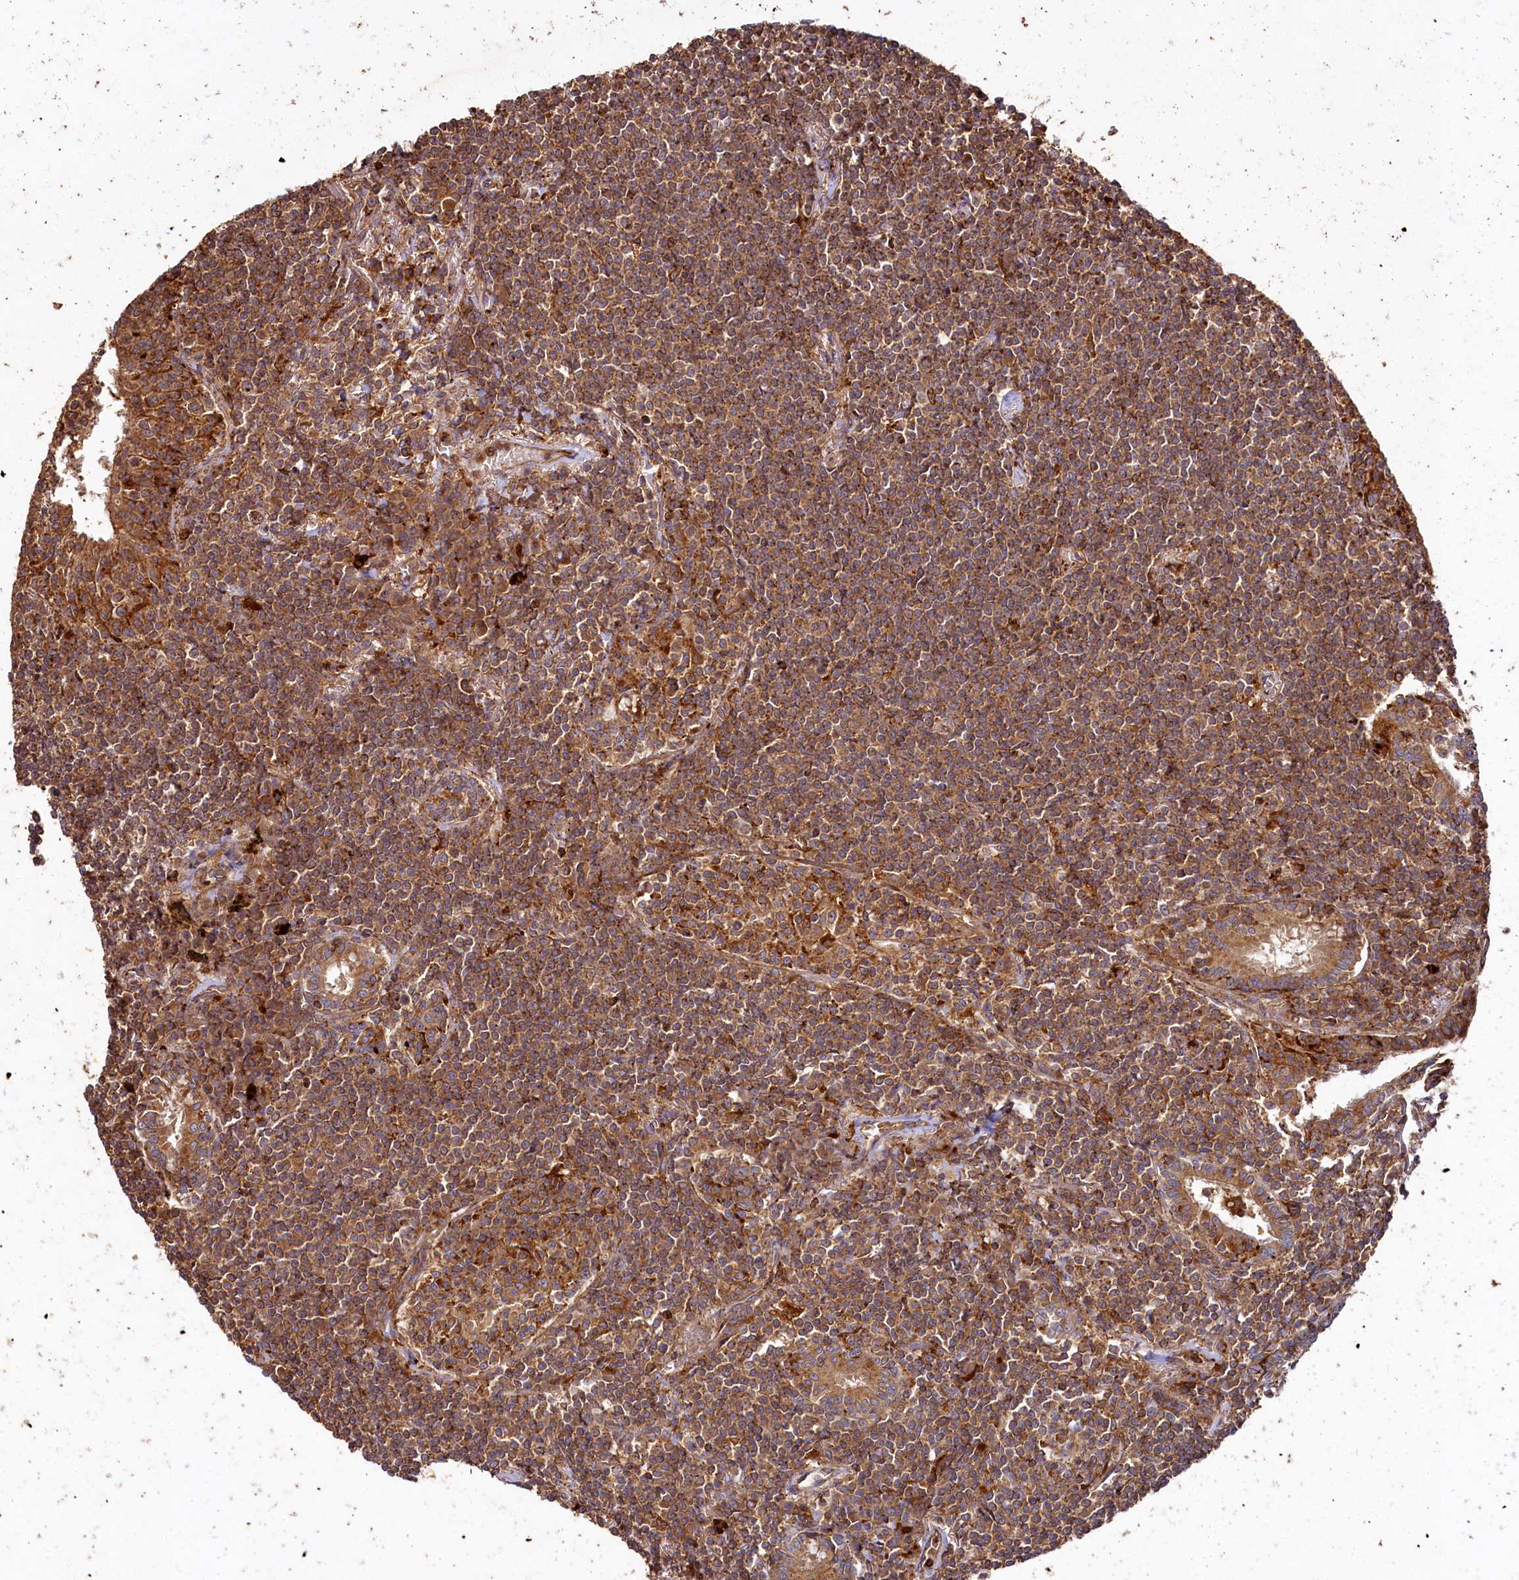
{"staining": {"intensity": "moderate", "quantity": ">75%", "location": "cytoplasmic/membranous"}, "tissue": "lymphoma", "cell_type": "Tumor cells", "image_type": "cancer", "snomed": [{"axis": "morphology", "description": "Malignant lymphoma, non-Hodgkin's type, Low grade"}, {"axis": "topography", "description": "Lung"}], "caption": "High-magnification brightfield microscopy of lymphoma stained with DAB (3,3'-diaminobenzidine) (brown) and counterstained with hematoxylin (blue). tumor cells exhibit moderate cytoplasmic/membranous positivity is present in approximately>75% of cells.", "gene": "WDR73", "patient": {"sex": "female", "age": 71}}